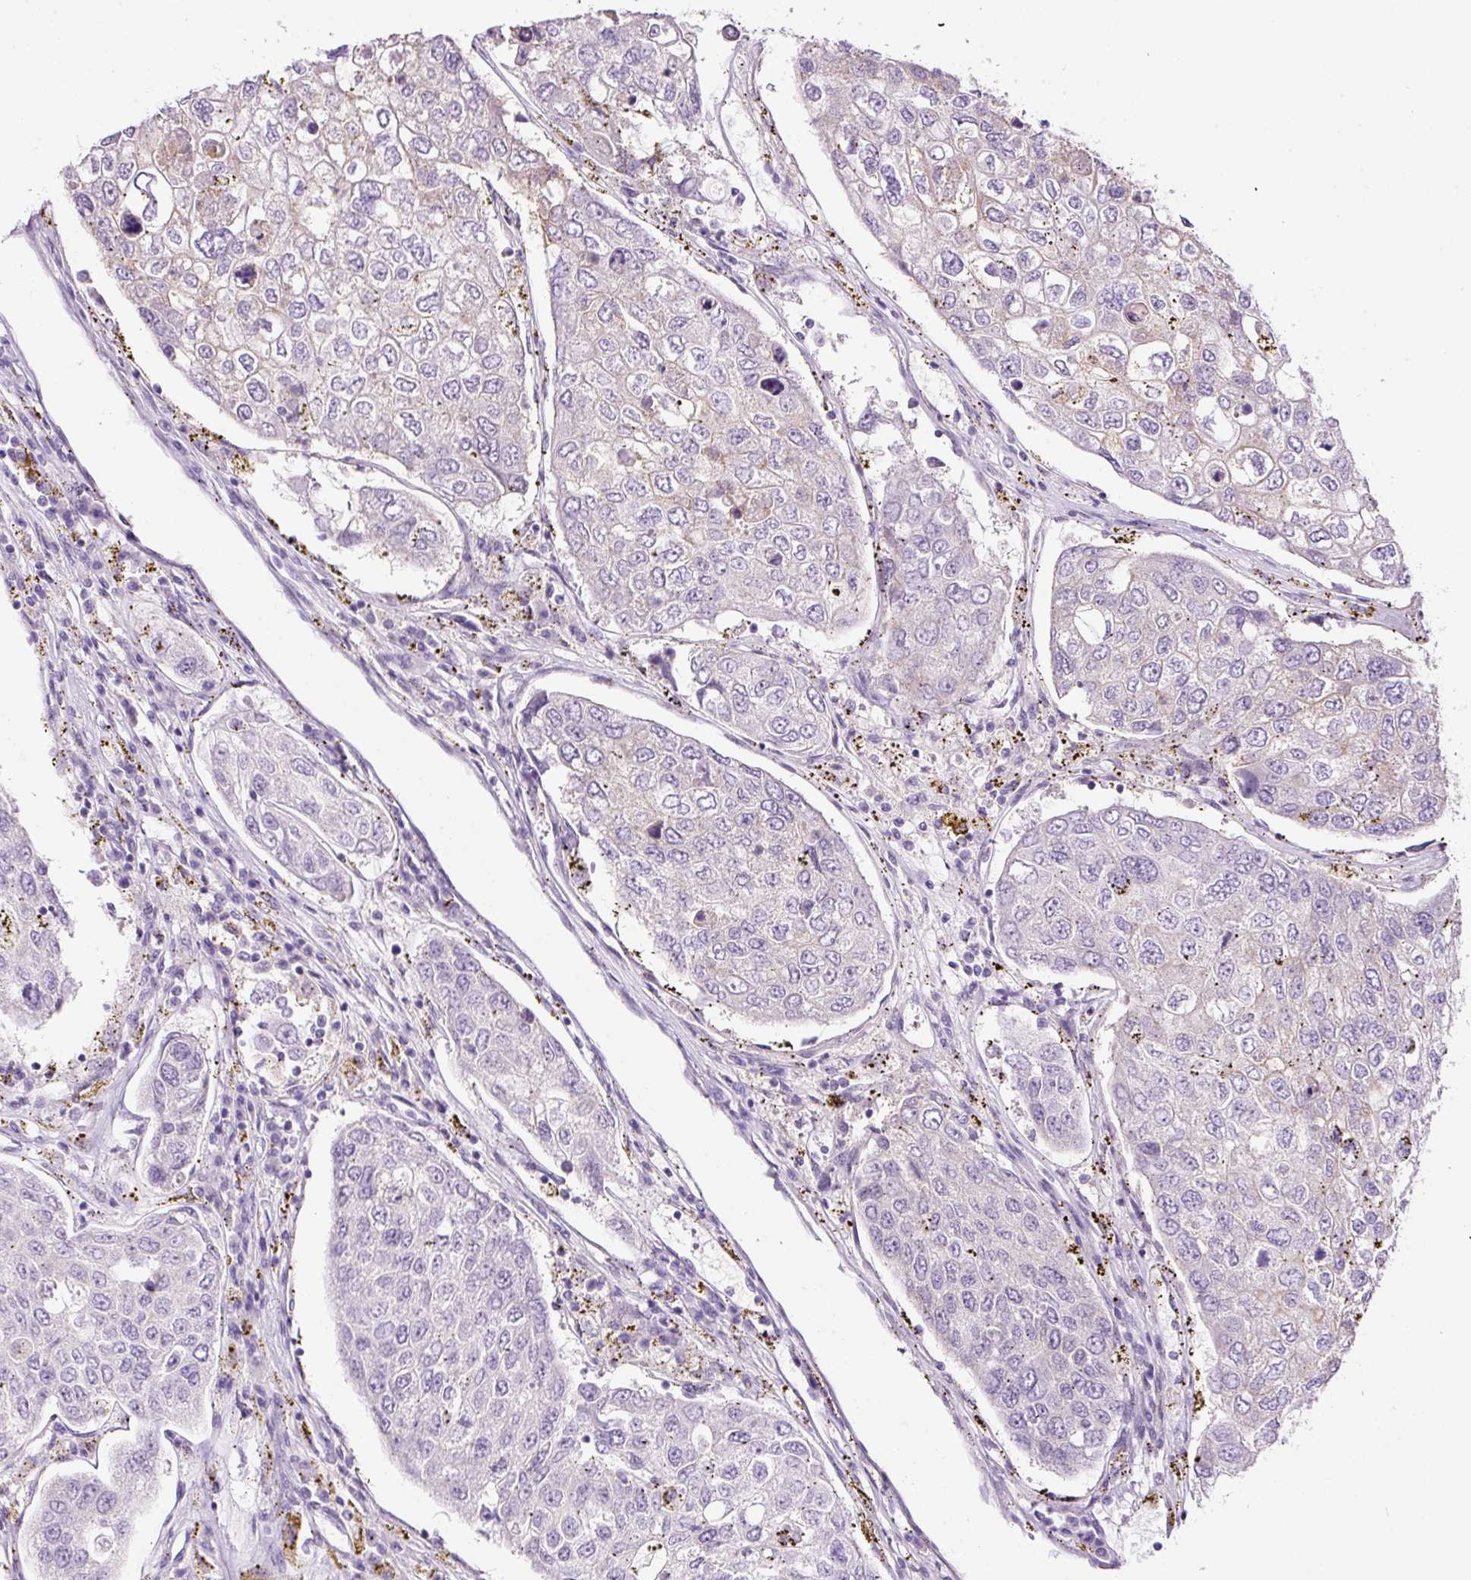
{"staining": {"intensity": "negative", "quantity": "none", "location": "none"}, "tissue": "urothelial cancer", "cell_type": "Tumor cells", "image_type": "cancer", "snomed": [{"axis": "morphology", "description": "Urothelial carcinoma, High grade"}, {"axis": "topography", "description": "Lymph node"}, {"axis": "topography", "description": "Urinary bladder"}], "caption": "The photomicrograph exhibits no staining of tumor cells in urothelial carcinoma (high-grade).", "gene": "SRC", "patient": {"sex": "male", "age": 51}}